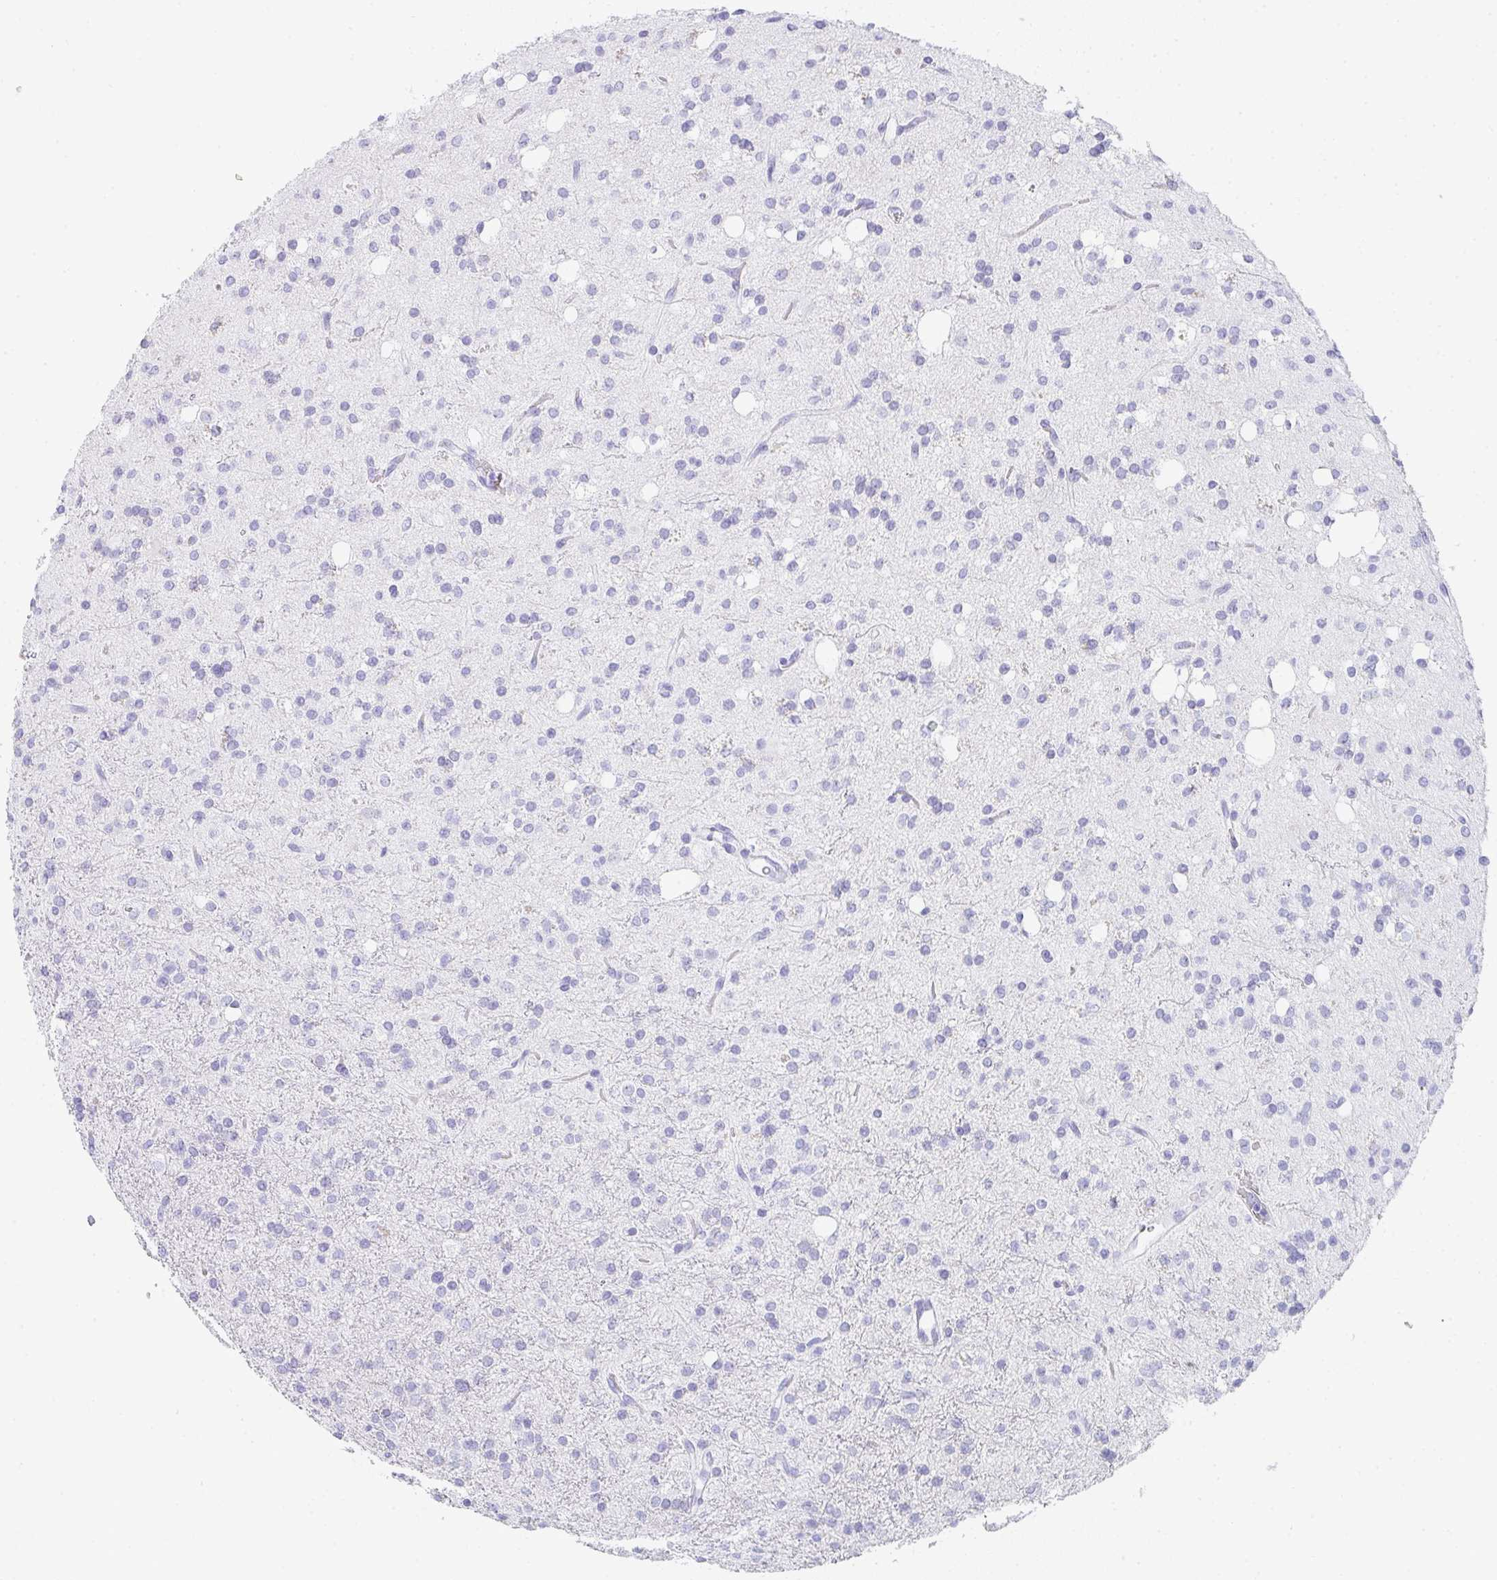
{"staining": {"intensity": "negative", "quantity": "none", "location": "none"}, "tissue": "glioma", "cell_type": "Tumor cells", "image_type": "cancer", "snomed": [{"axis": "morphology", "description": "Glioma, malignant, Low grade"}, {"axis": "topography", "description": "Brain"}], "caption": "Tumor cells show no significant protein staining in glioma. (Stains: DAB (3,3'-diaminobenzidine) IHC with hematoxylin counter stain, Microscopy: brightfield microscopy at high magnification).", "gene": "PRND", "patient": {"sex": "female", "age": 33}}